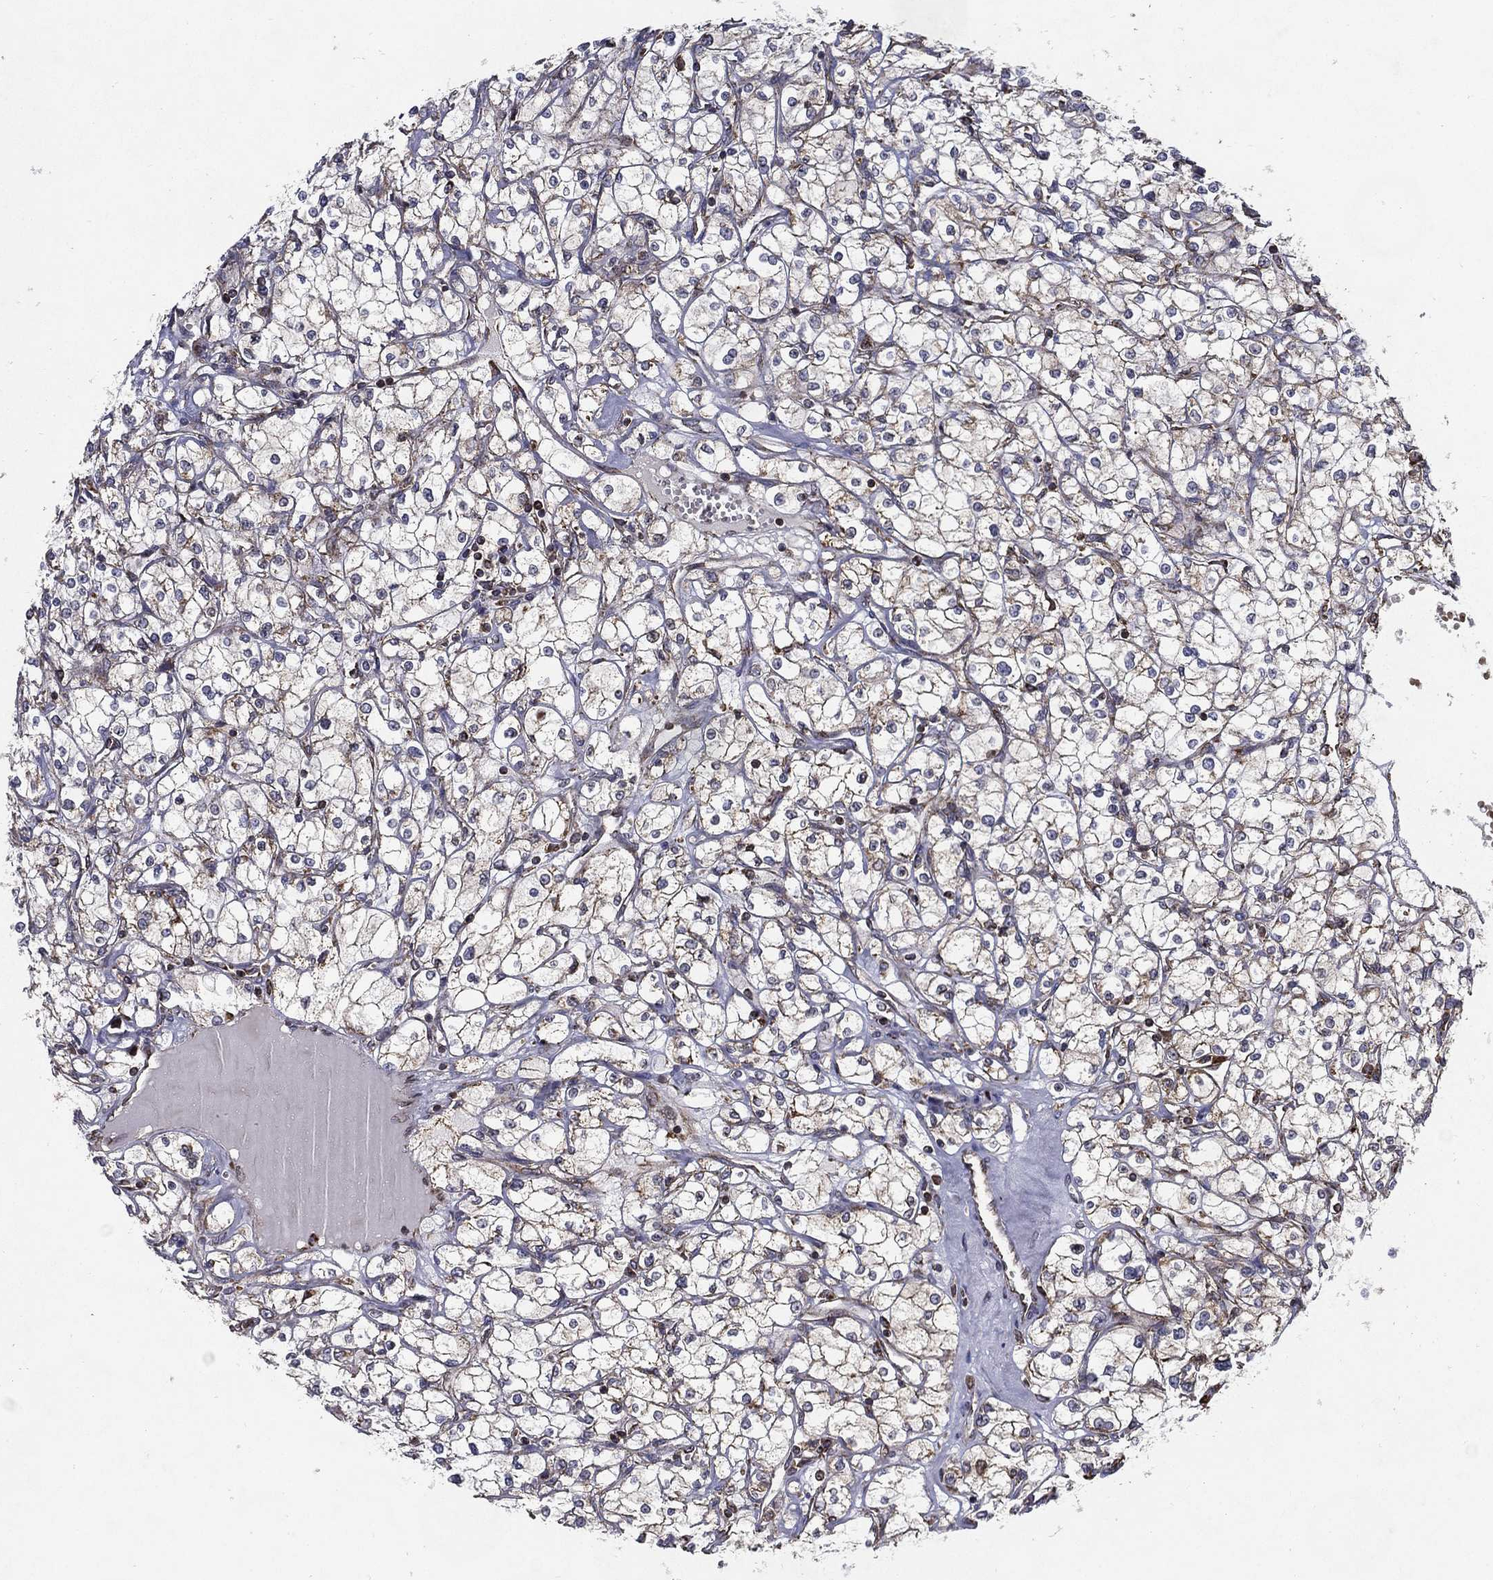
{"staining": {"intensity": "weak", "quantity": "25%-75%", "location": "cytoplasmic/membranous"}, "tissue": "renal cancer", "cell_type": "Tumor cells", "image_type": "cancer", "snomed": [{"axis": "morphology", "description": "Adenocarcinoma, NOS"}, {"axis": "topography", "description": "Kidney"}], "caption": "Renal cancer (adenocarcinoma) was stained to show a protein in brown. There is low levels of weak cytoplasmic/membranous positivity in about 25%-75% of tumor cells.", "gene": "MT-CYB", "patient": {"sex": "male", "age": 67}}